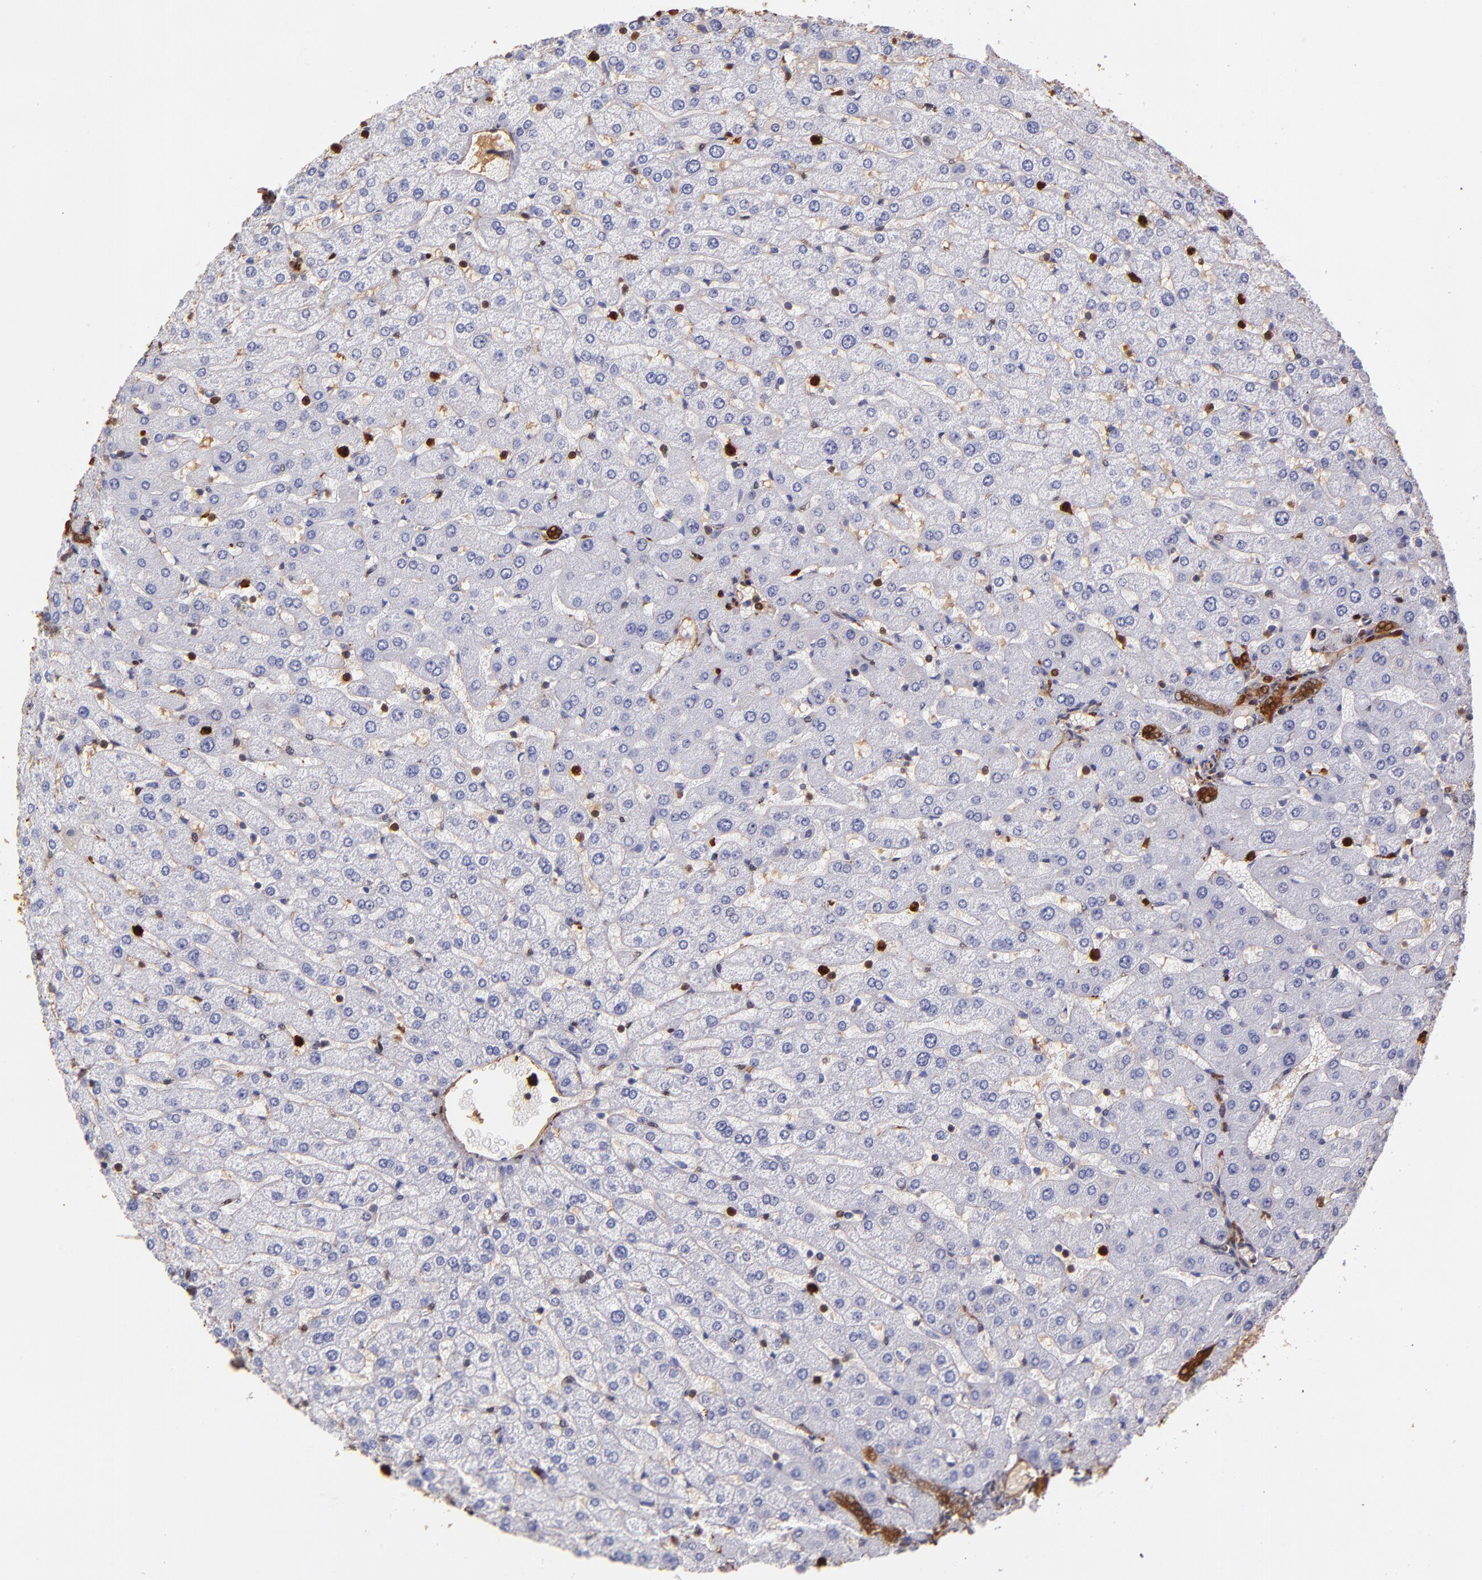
{"staining": {"intensity": "strong", "quantity": ">75%", "location": "cytoplasmic/membranous,nuclear"}, "tissue": "liver", "cell_type": "Cholangiocytes", "image_type": "normal", "snomed": [{"axis": "morphology", "description": "Normal tissue, NOS"}, {"axis": "morphology", "description": "Fibrosis, NOS"}, {"axis": "topography", "description": "Liver"}], "caption": "Immunohistochemistry histopathology image of benign liver: liver stained using IHC shows high levels of strong protein expression localized specifically in the cytoplasmic/membranous,nuclear of cholangiocytes, appearing as a cytoplasmic/membranous,nuclear brown color.", "gene": "S100A6", "patient": {"sex": "female", "age": 29}}